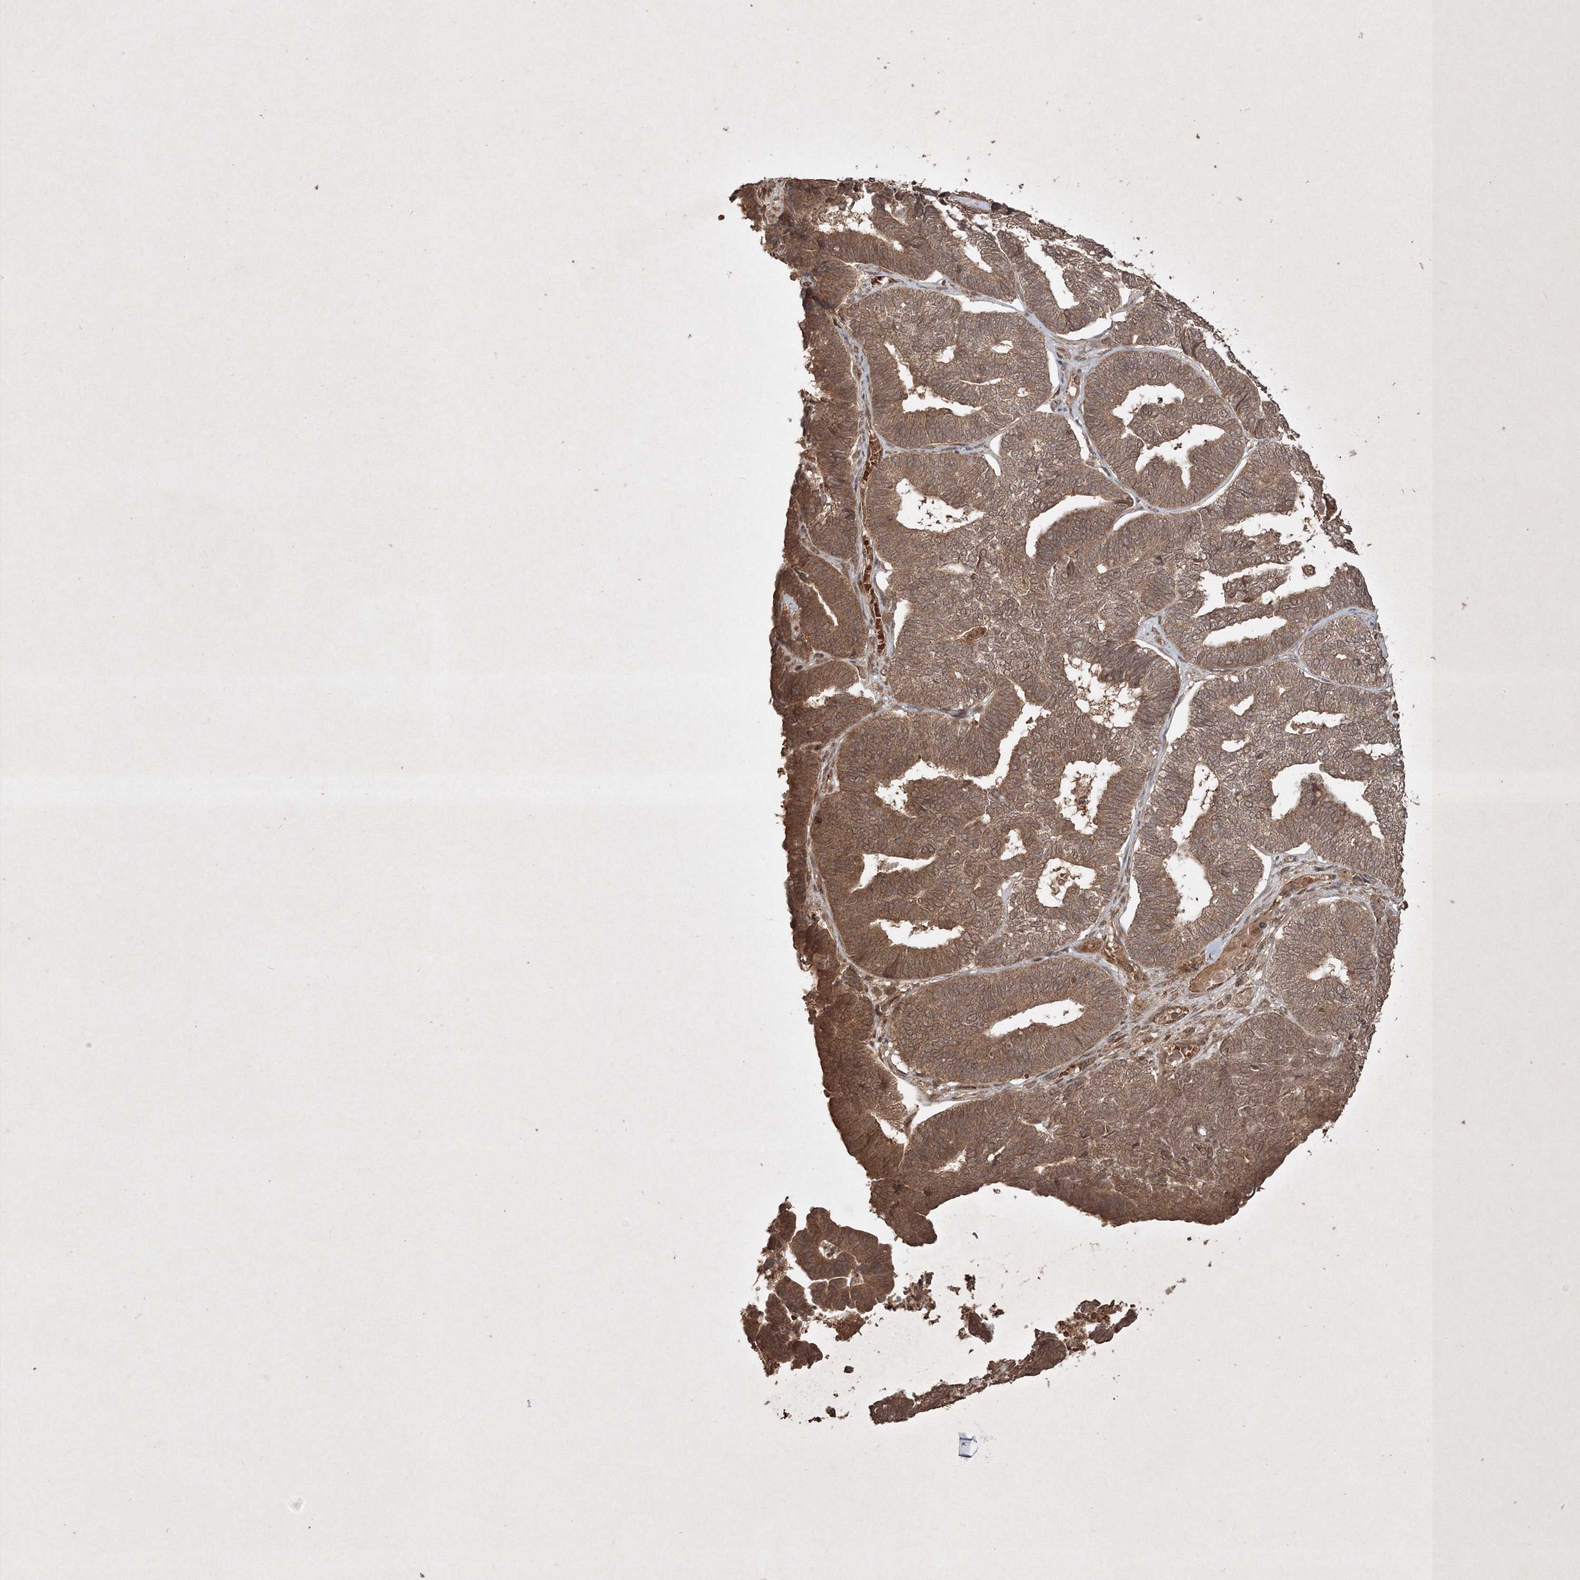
{"staining": {"intensity": "moderate", "quantity": ">75%", "location": "cytoplasmic/membranous,nuclear"}, "tissue": "endometrial cancer", "cell_type": "Tumor cells", "image_type": "cancer", "snomed": [{"axis": "morphology", "description": "Adenocarcinoma, NOS"}, {"axis": "topography", "description": "Endometrium"}], "caption": "Endometrial cancer stained with a protein marker exhibits moderate staining in tumor cells.", "gene": "PELI3", "patient": {"sex": "female", "age": 70}}